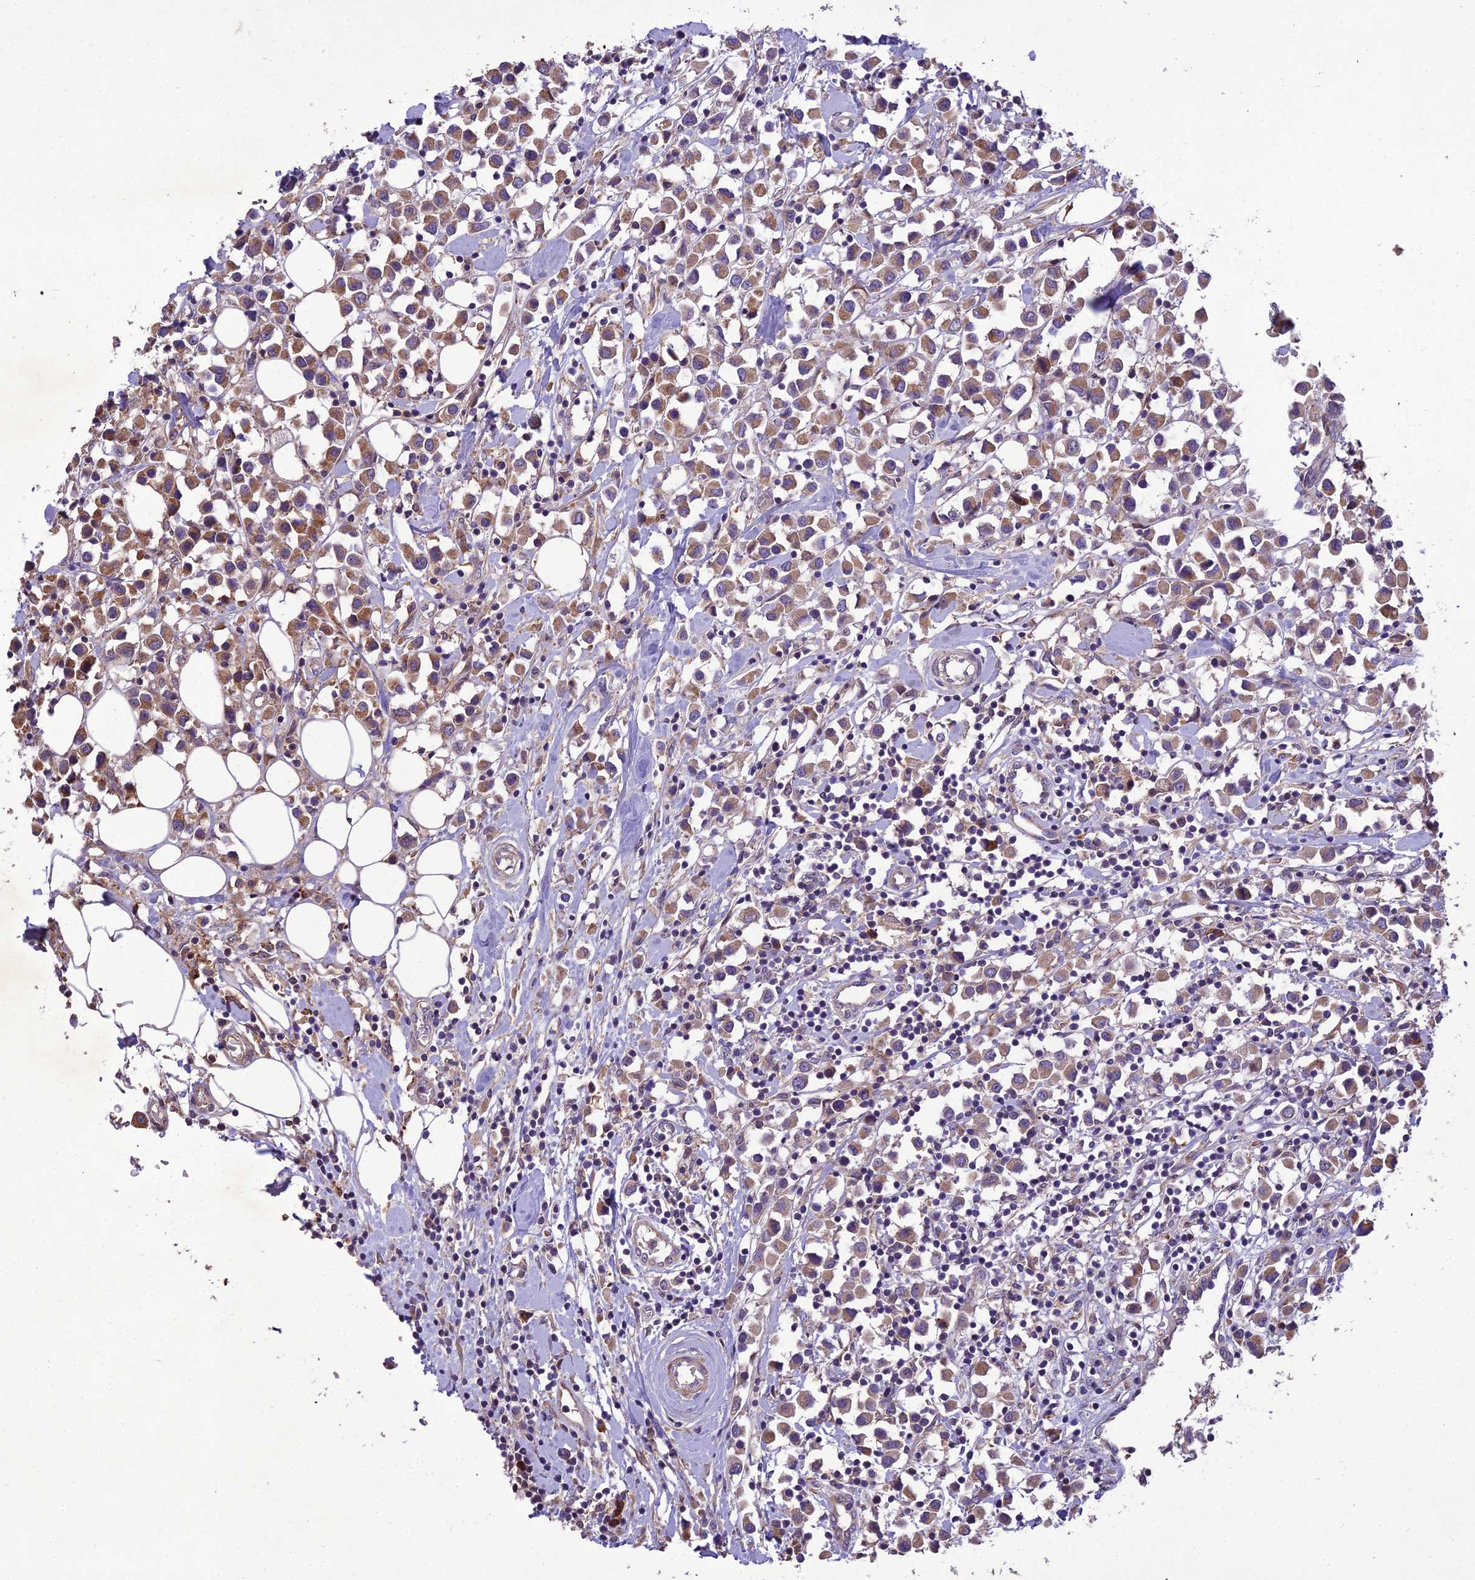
{"staining": {"intensity": "moderate", "quantity": ">75%", "location": "cytoplasmic/membranous"}, "tissue": "breast cancer", "cell_type": "Tumor cells", "image_type": "cancer", "snomed": [{"axis": "morphology", "description": "Duct carcinoma"}, {"axis": "topography", "description": "Breast"}], "caption": "Brown immunohistochemical staining in breast cancer (infiltrating ductal carcinoma) demonstrates moderate cytoplasmic/membranous expression in approximately >75% of tumor cells.", "gene": "CENPL", "patient": {"sex": "female", "age": 61}}